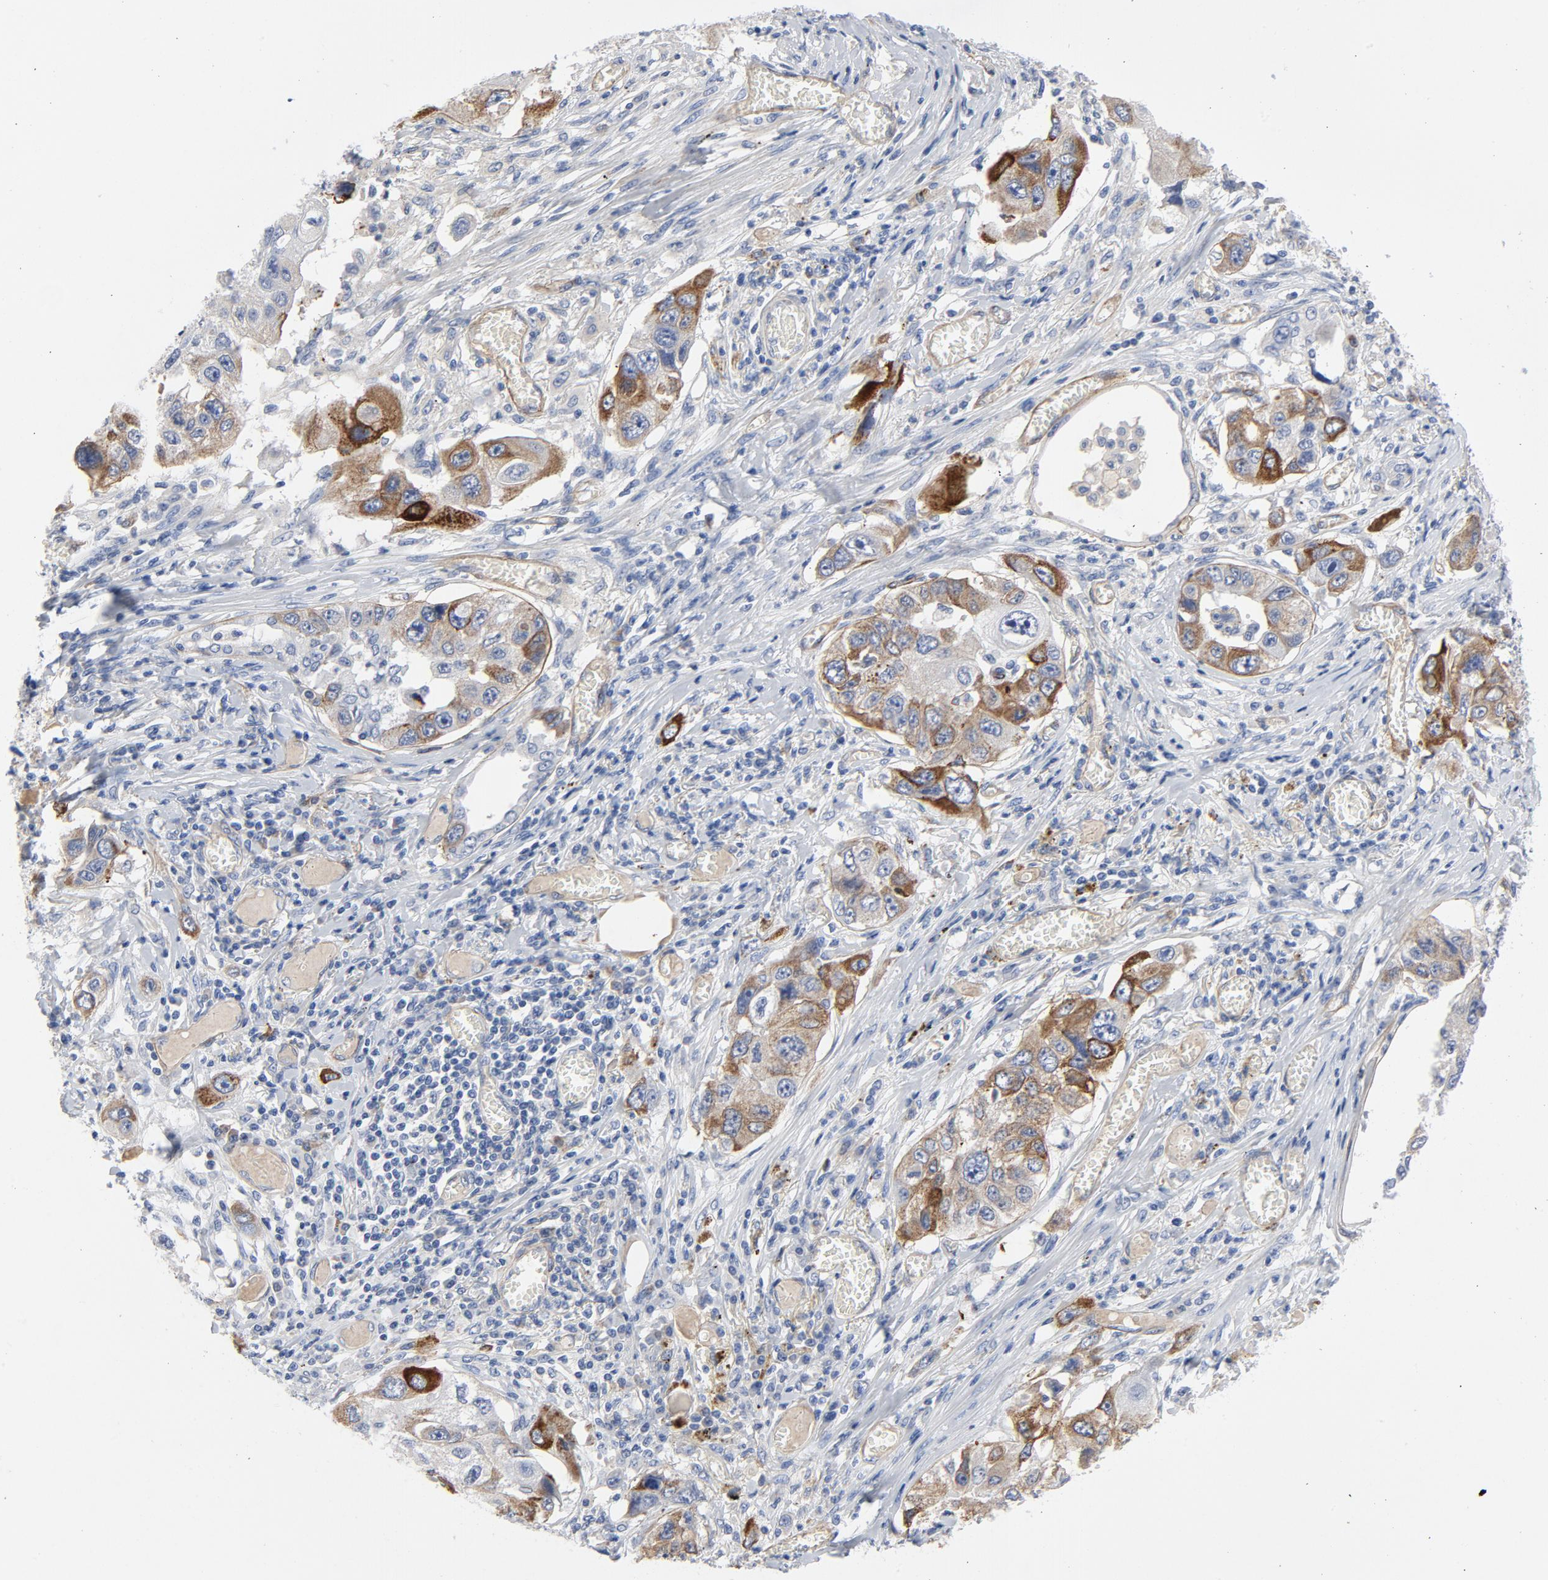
{"staining": {"intensity": "moderate", "quantity": "25%-75%", "location": "cytoplasmic/membranous"}, "tissue": "lung cancer", "cell_type": "Tumor cells", "image_type": "cancer", "snomed": [{"axis": "morphology", "description": "Squamous cell carcinoma, NOS"}, {"axis": "topography", "description": "Lung"}], "caption": "A high-resolution image shows immunohistochemistry (IHC) staining of lung cancer (squamous cell carcinoma), which shows moderate cytoplasmic/membranous staining in about 25%-75% of tumor cells.", "gene": "LAMC1", "patient": {"sex": "male", "age": 71}}